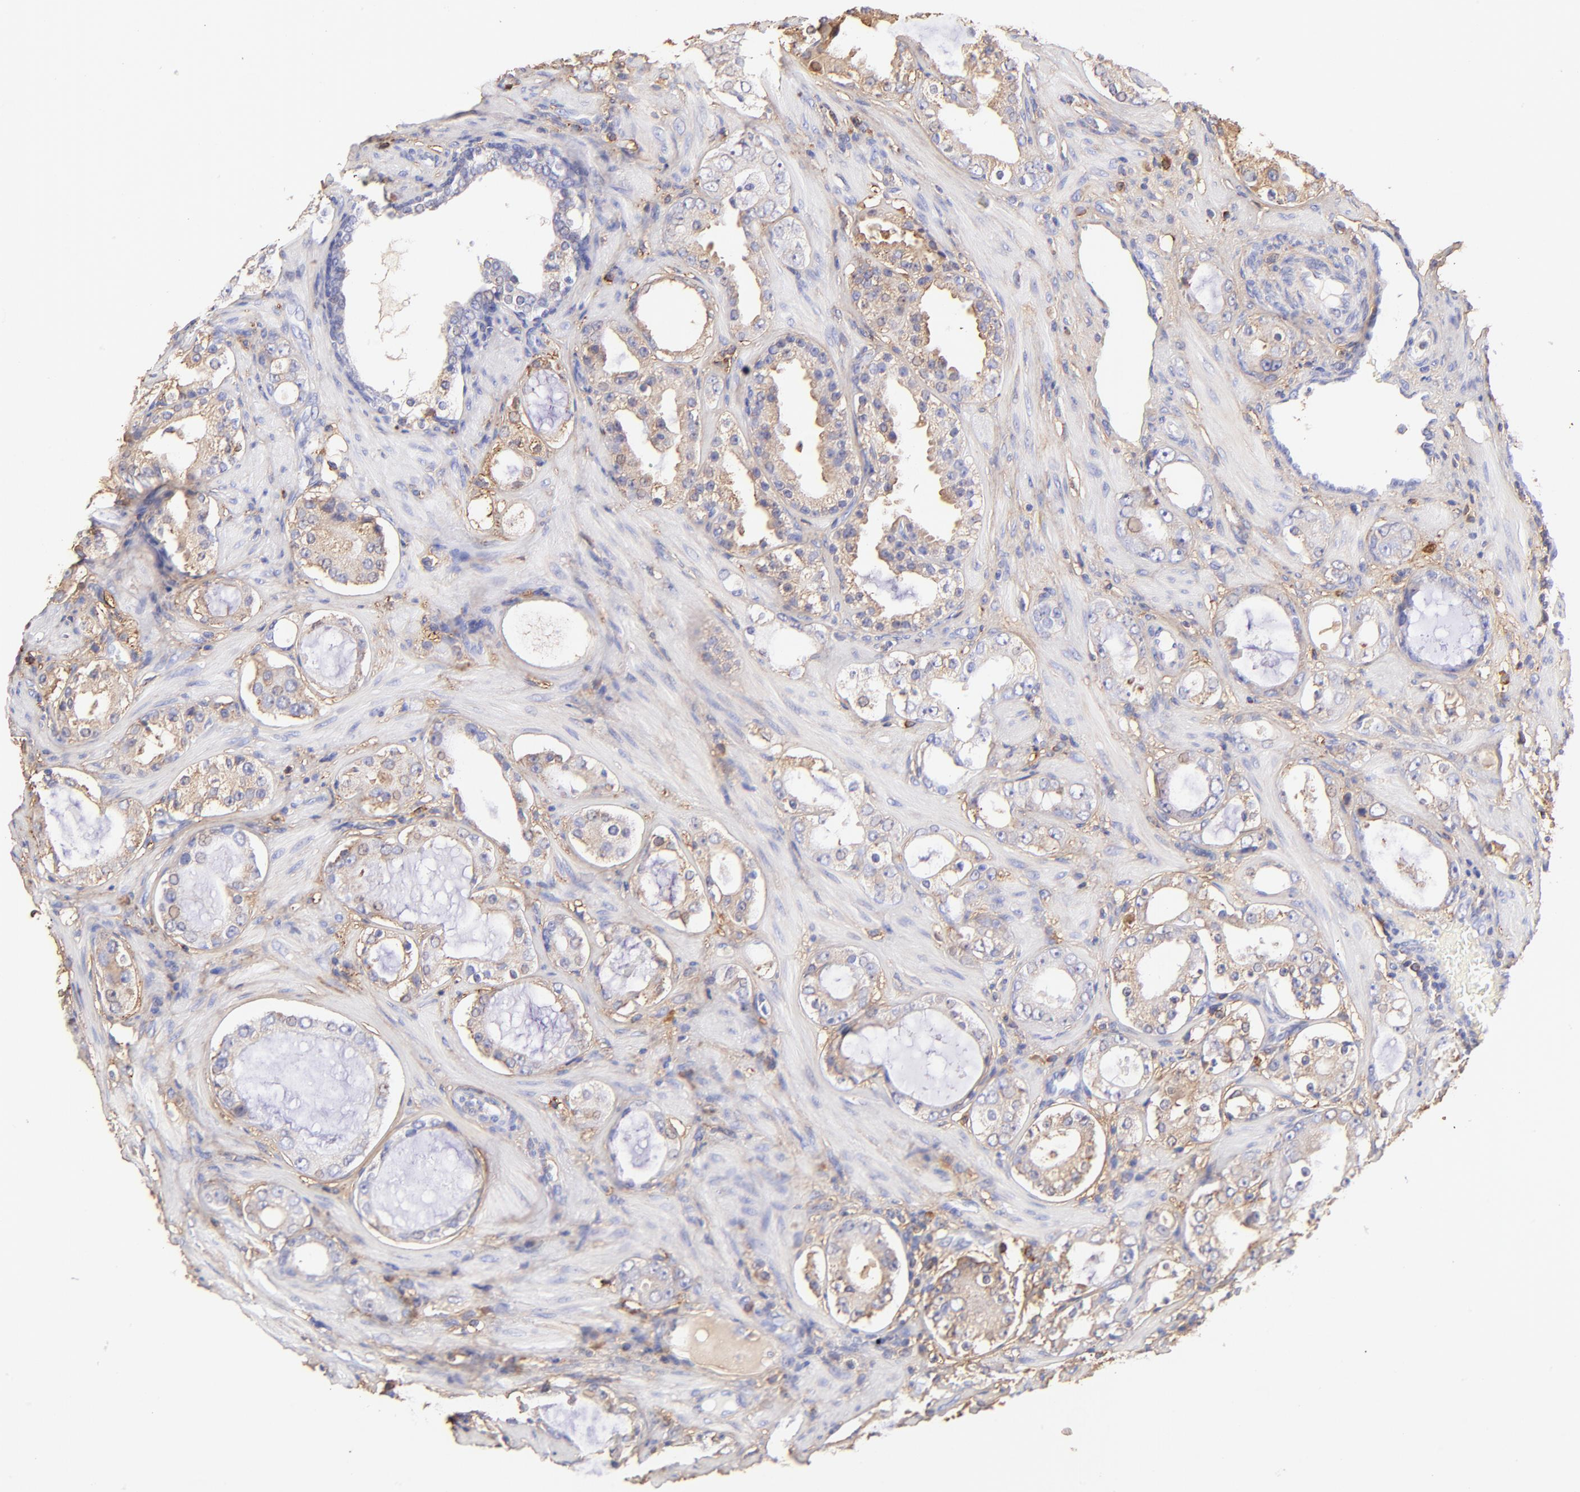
{"staining": {"intensity": "weak", "quantity": ">75%", "location": "cytoplasmic/membranous"}, "tissue": "prostate cancer", "cell_type": "Tumor cells", "image_type": "cancer", "snomed": [{"axis": "morphology", "description": "Adenocarcinoma, Medium grade"}, {"axis": "topography", "description": "Prostate"}], "caption": "Immunohistochemical staining of human prostate cancer (medium-grade adenocarcinoma) exhibits low levels of weak cytoplasmic/membranous protein staining in about >75% of tumor cells.", "gene": "BGN", "patient": {"sex": "male", "age": 73}}